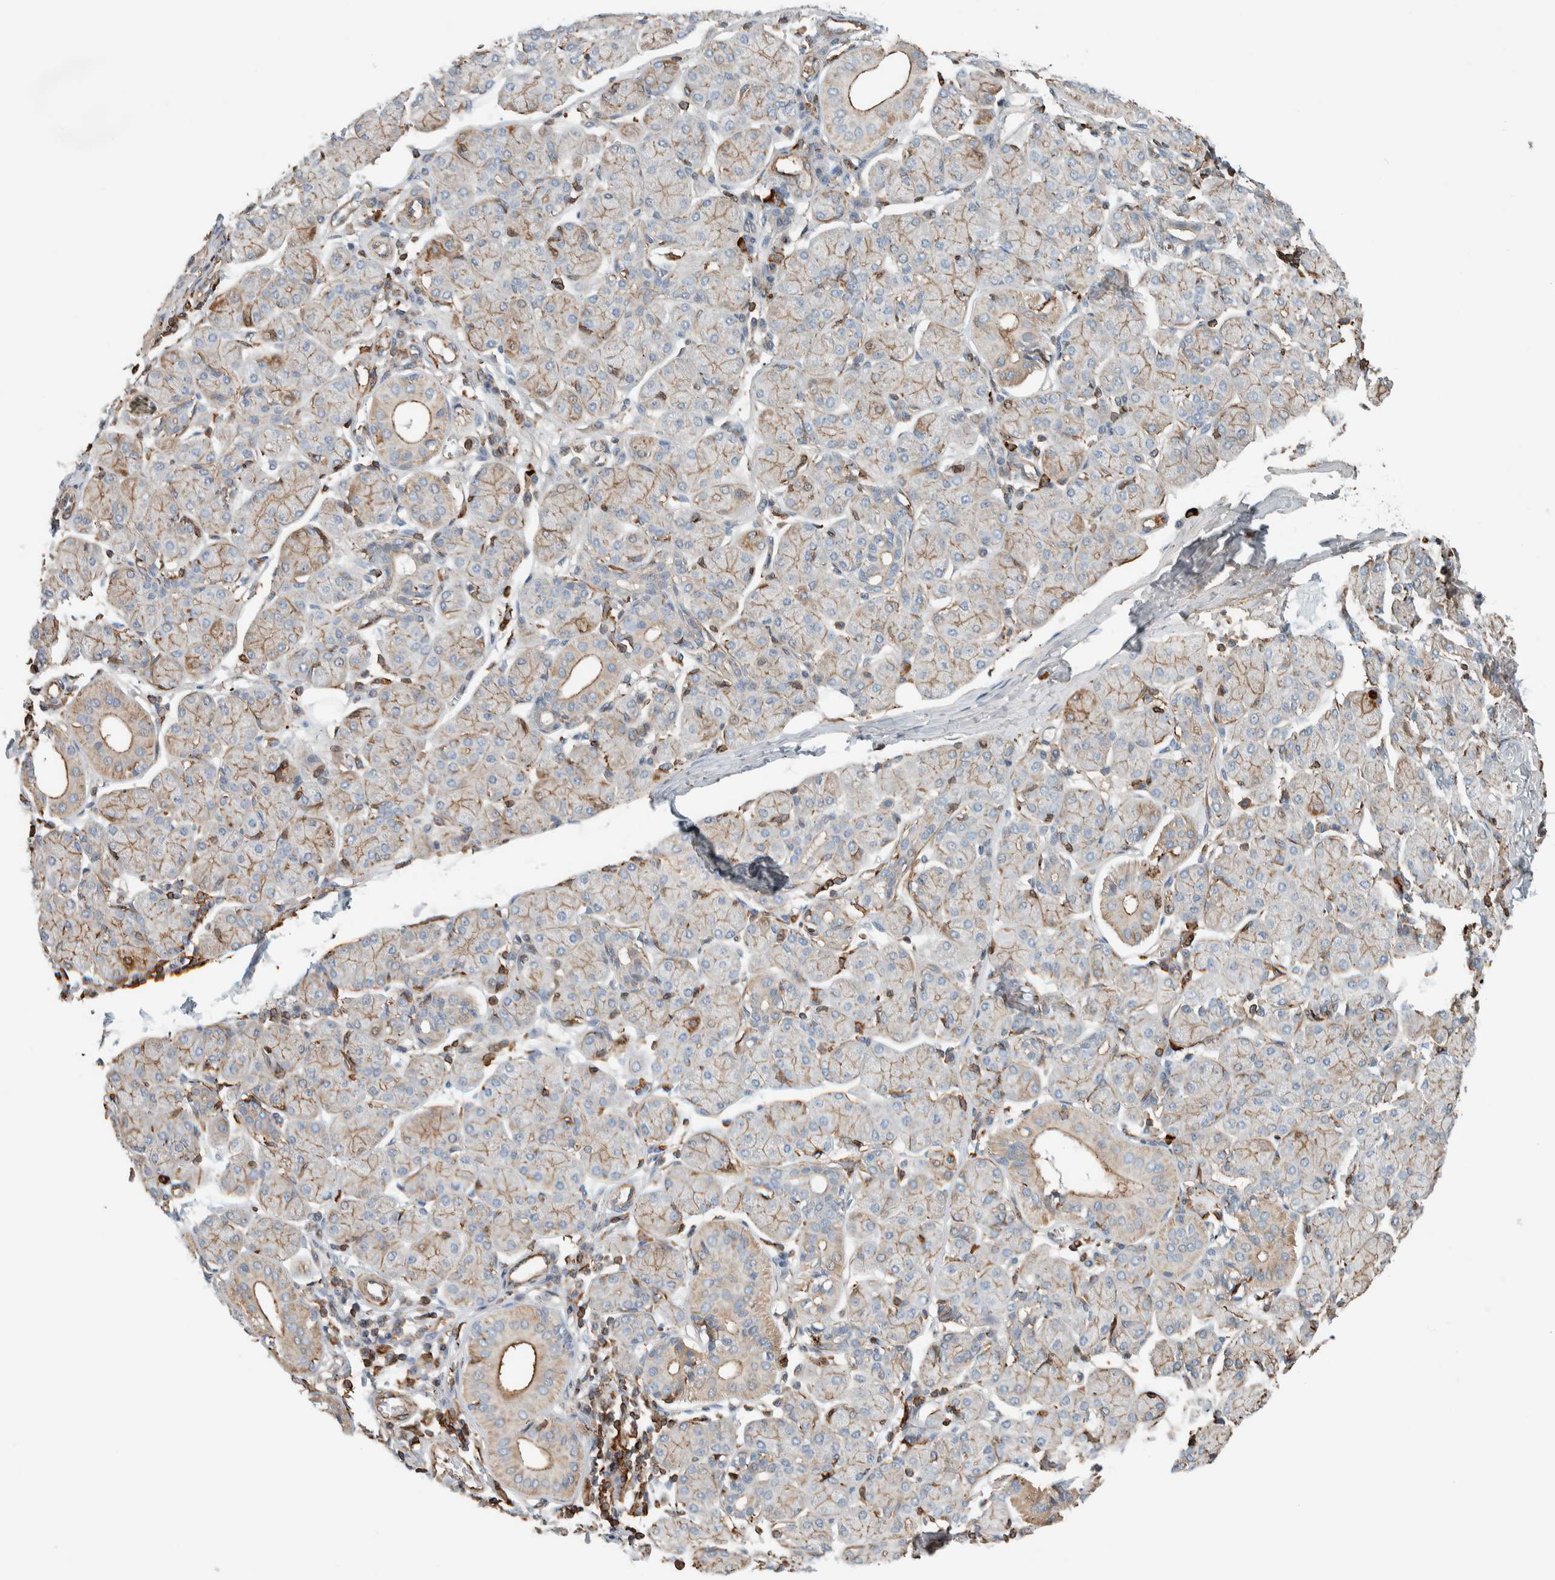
{"staining": {"intensity": "weak", "quantity": ">75%", "location": "cytoplasmic/membranous"}, "tissue": "salivary gland", "cell_type": "Glandular cells", "image_type": "normal", "snomed": [{"axis": "morphology", "description": "Normal tissue, NOS"}, {"axis": "morphology", "description": "Inflammation, NOS"}, {"axis": "topography", "description": "Lymph node"}, {"axis": "topography", "description": "Salivary gland"}], "caption": "IHC photomicrograph of benign salivary gland stained for a protein (brown), which reveals low levels of weak cytoplasmic/membranous staining in approximately >75% of glandular cells.", "gene": "CTBP2", "patient": {"sex": "male", "age": 3}}